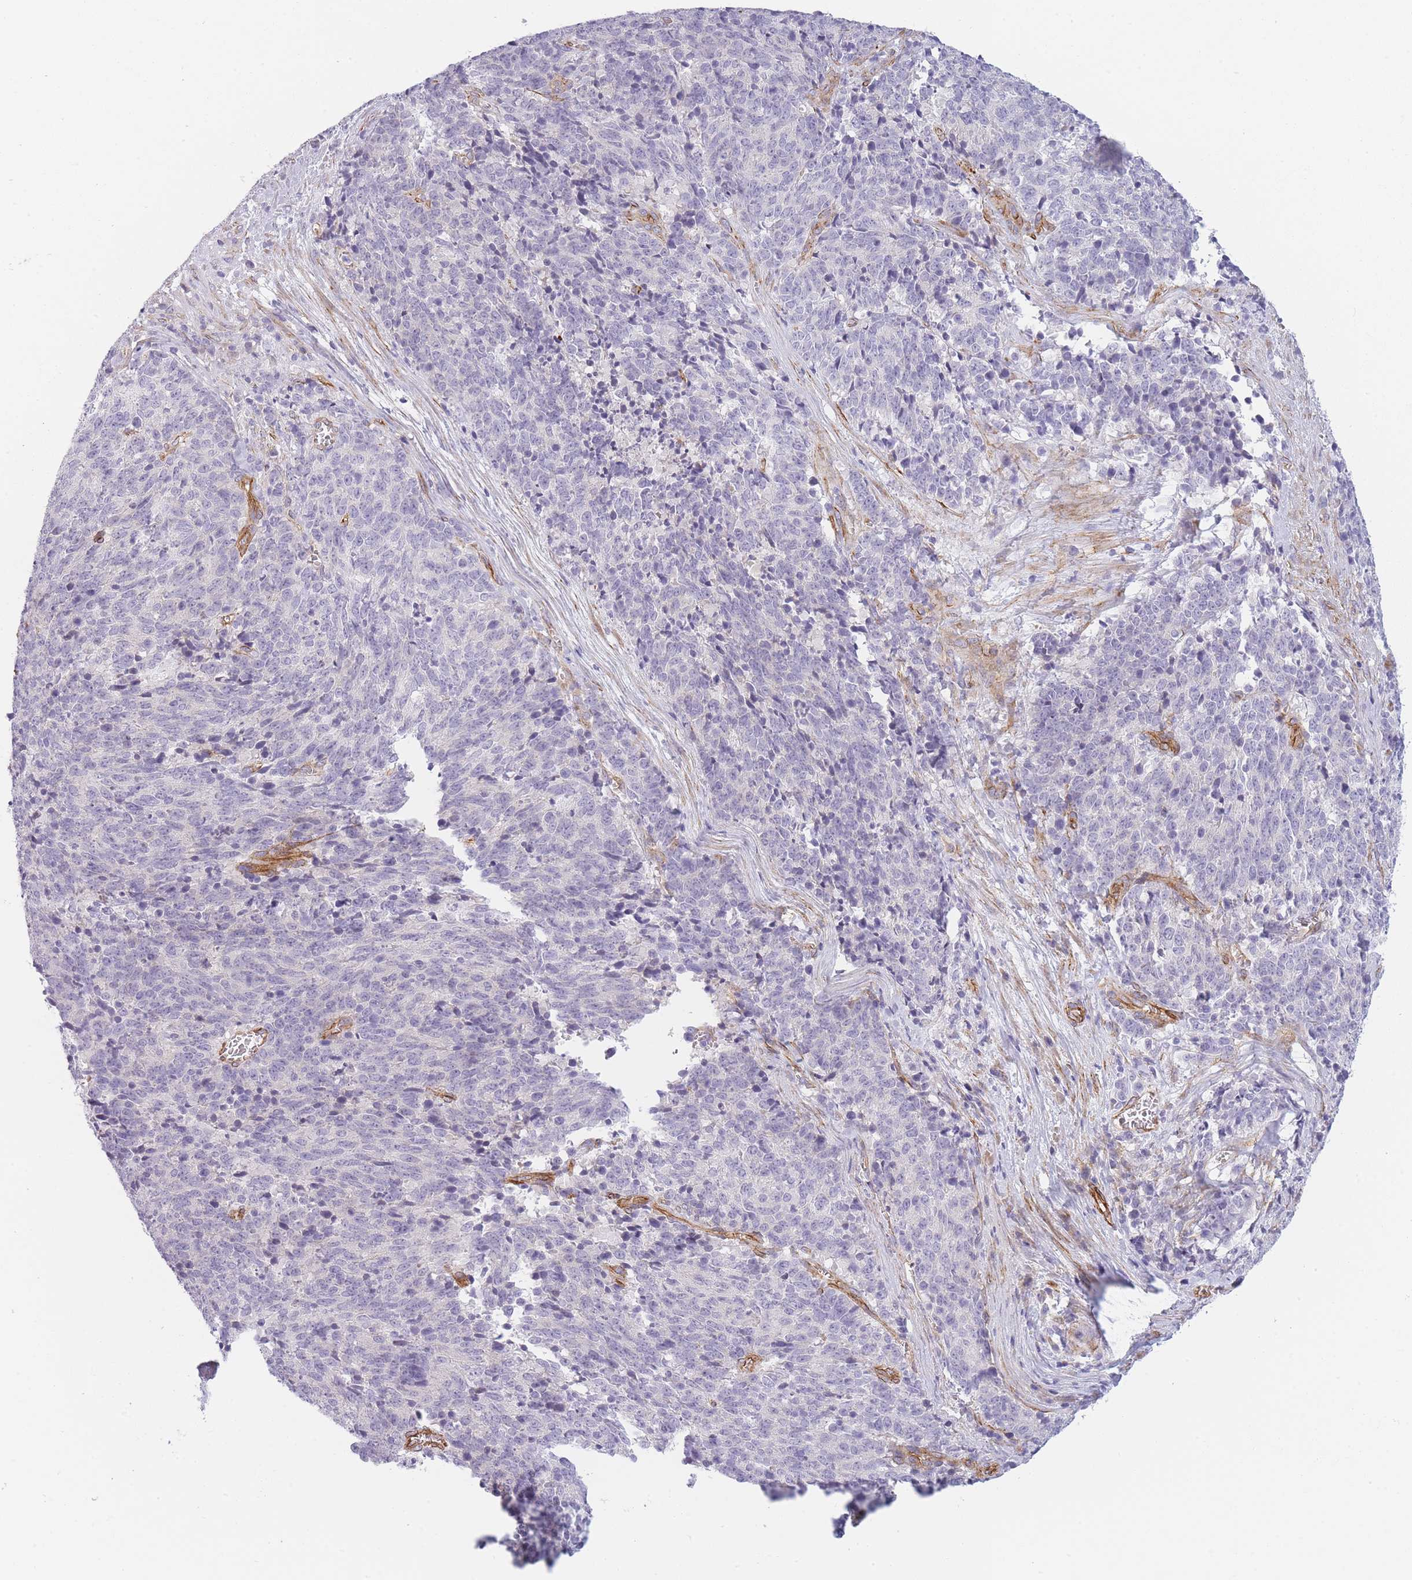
{"staining": {"intensity": "negative", "quantity": "none", "location": "none"}, "tissue": "cervical cancer", "cell_type": "Tumor cells", "image_type": "cancer", "snomed": [{"axis": "morphology", "description": "Squamous cell carcinoma, NOS"}, {"axis": "topography", "description": "Cervix"}], "caption": "Protein analysis of cervical cancer shows no significant positivity in tumor cells.", "gene": "OR6B3", "patient": {"sex": "female", "age": 29}}